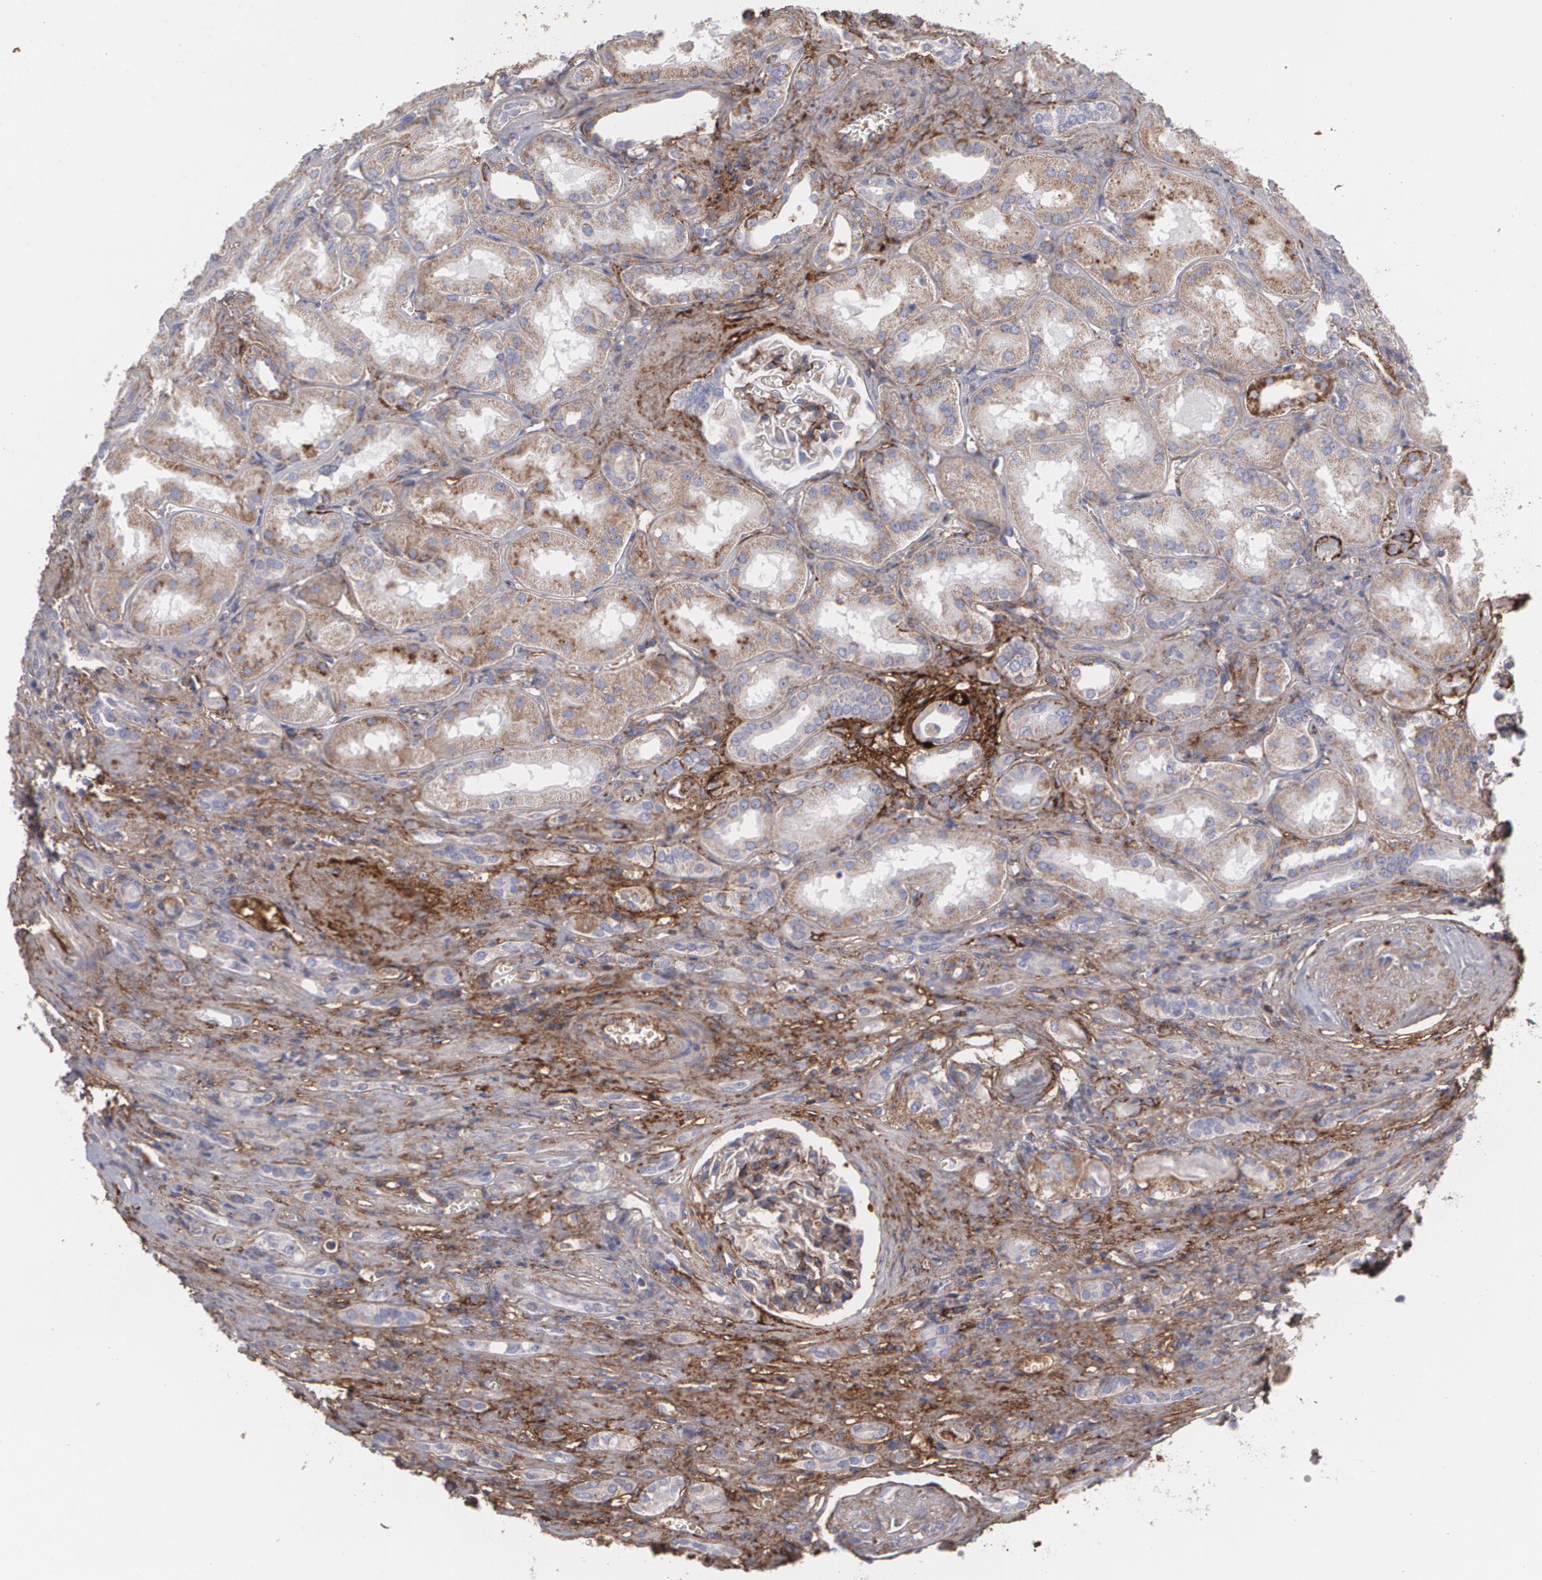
{"staining": {"intensity": "weak", "quantity": ">75%", "location": "cytoplasmic/membranous"}, "tissue": "renal cancer", "cell_type": "Tumor cells", "image_type": "cancer", "snomed": [{"axis": "morphology", "description": "Adenocarcinoma, NOS"}, {"axis": "topography", "description": "Kidney"}], "caption": "Human renal cancer stained with a protein marker reveals weak staining in tumor cells.", "gene": "FBLN1", "patient": {"sex": "female", "age": 76}}